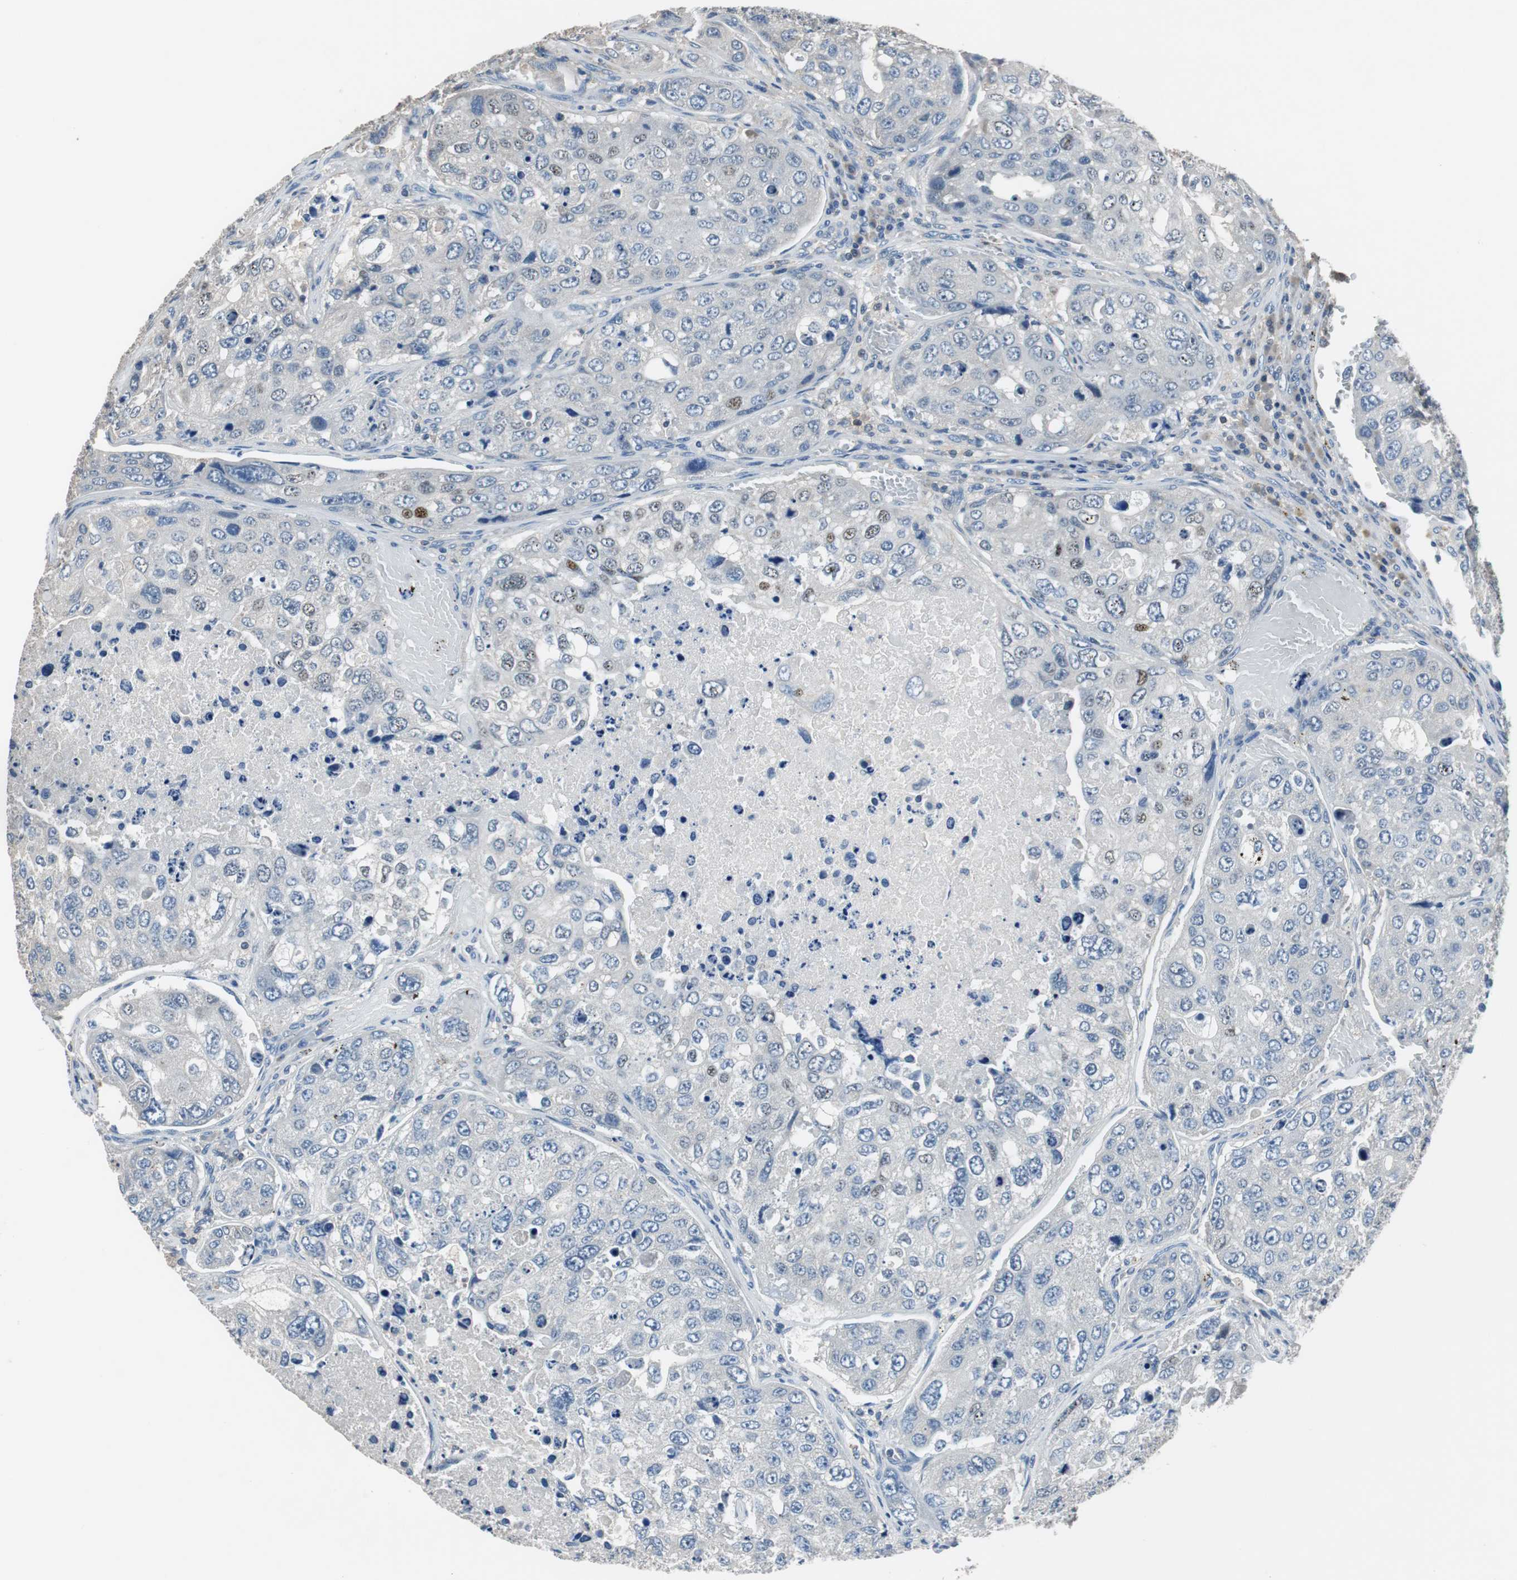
{"staining": {"intensity": "weak", "quantity": "<25%", "location": "cytoplasmic/membranous"}, "tissue": "urothelial cancer", "cell_type": "Tumor cells", "image_type": "cancer", "snomed": [{"axis": "morphology", "description": "Urothelial carcinoma, High grade"}, {"axis": "topography", "description": "Lymph node"}, {"axis": "topography", "description": "Urinary bladder"}], "caption": "DAB (3,3'-diaminobenzidine) immunohistochemical staining of high-grade urothelial carcinoma exhibits no significant positivity in tumor cells. Nuclei are stained in blue.", "gene": "PRKCA", "patient": {"sex": "male", "age": 51}}